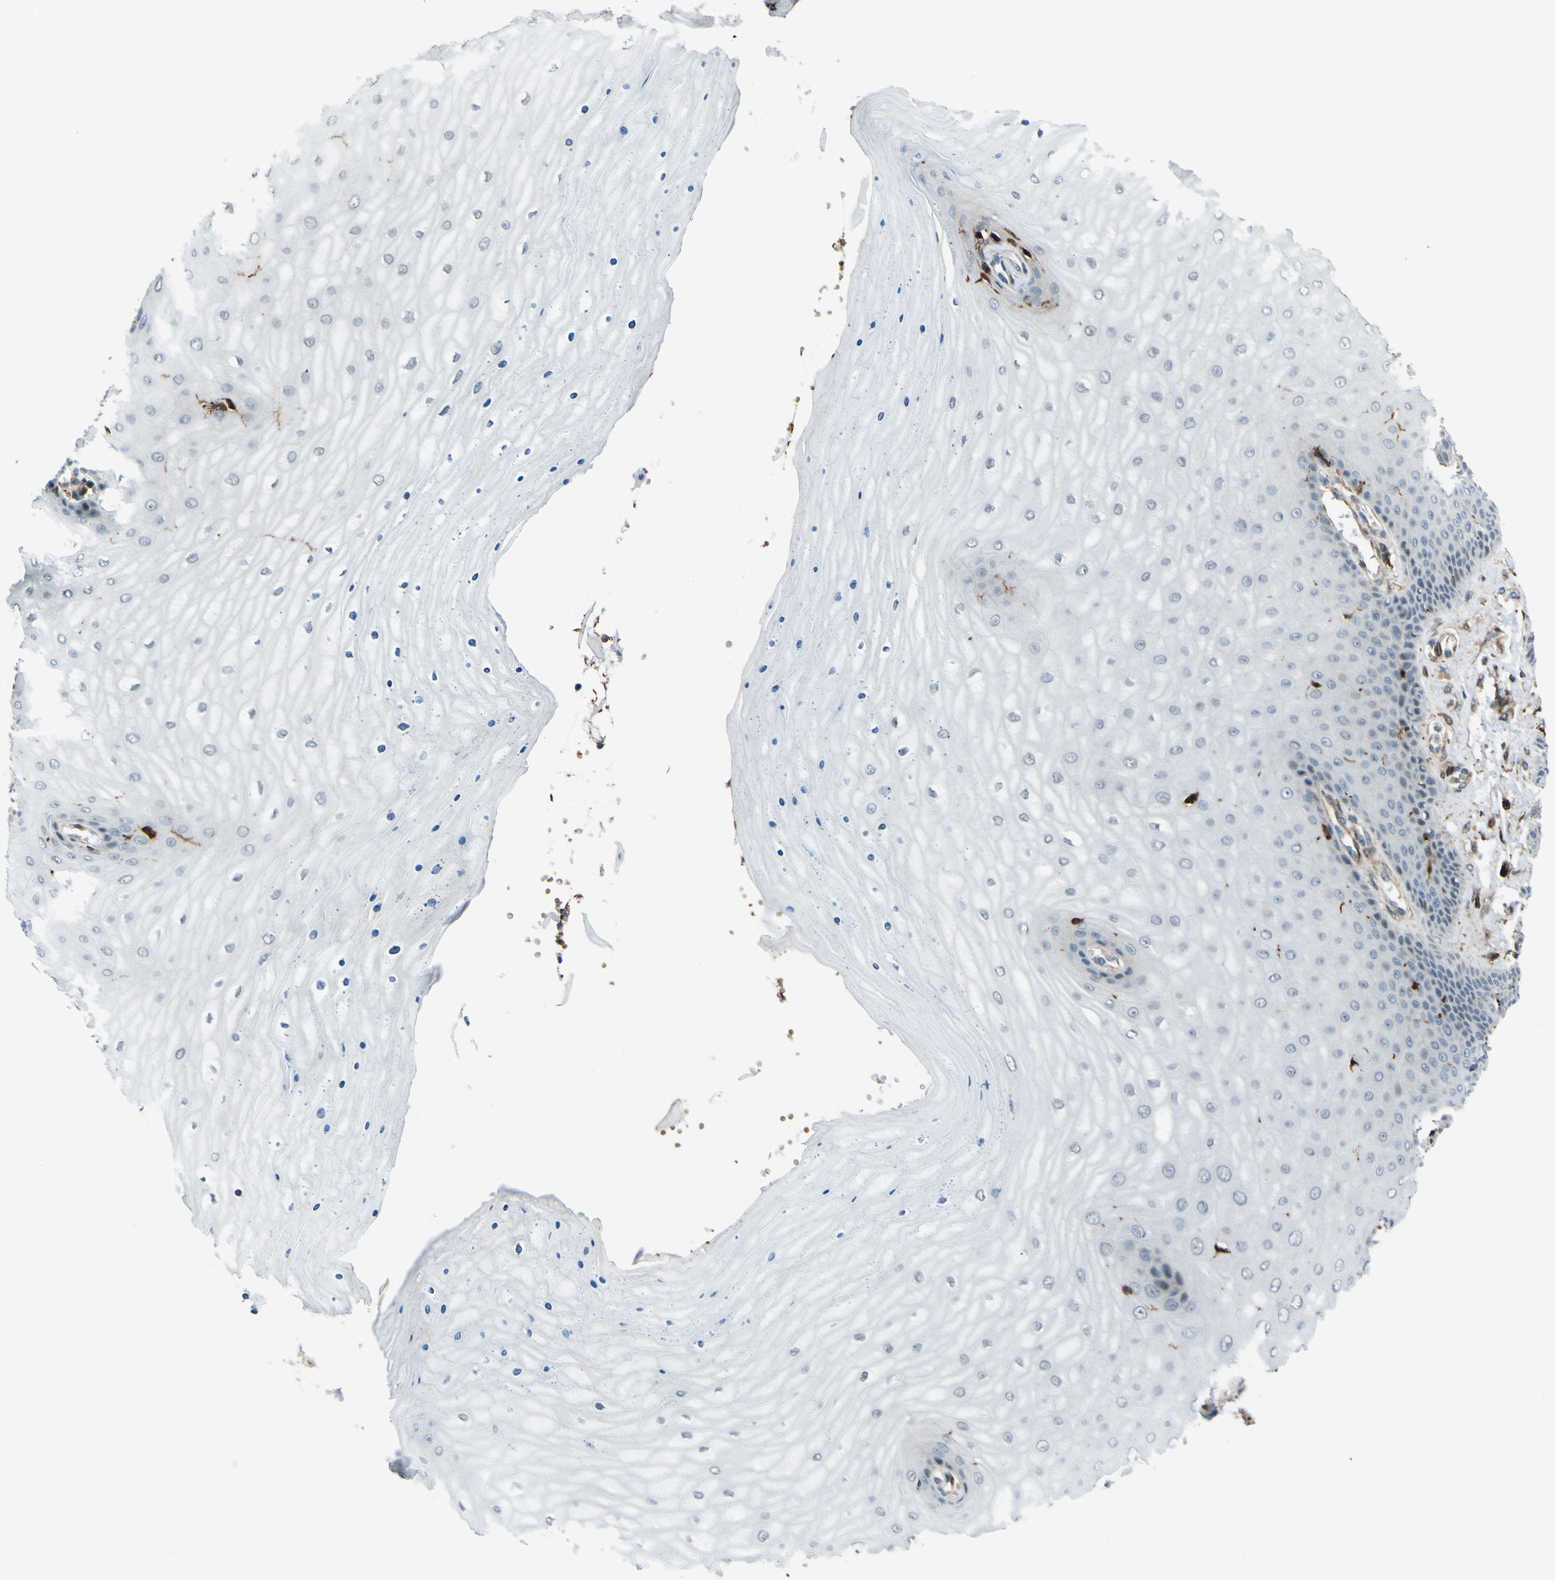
{"staining": {"intensity": "weak", "quantity": ">75%", "location": "cytoplasmic/membranous"}, "tissue": "cervix", "cell_type": "Glandular cells", "image_type": "normal", "snomed": [{"axis": "morphology", "description": "Normal tissue, NOS"}, {"axis": "topography", "description": "Cervix"}], "caption": "About >75% of glandular cells in unremarkable cervix demonstrate weak cytoplasmic/membranous protein staining as visualized by brown immunohistochemical staining.", "gene": "PCDHB5", "patient": {"sex": "female", "age": 55}}